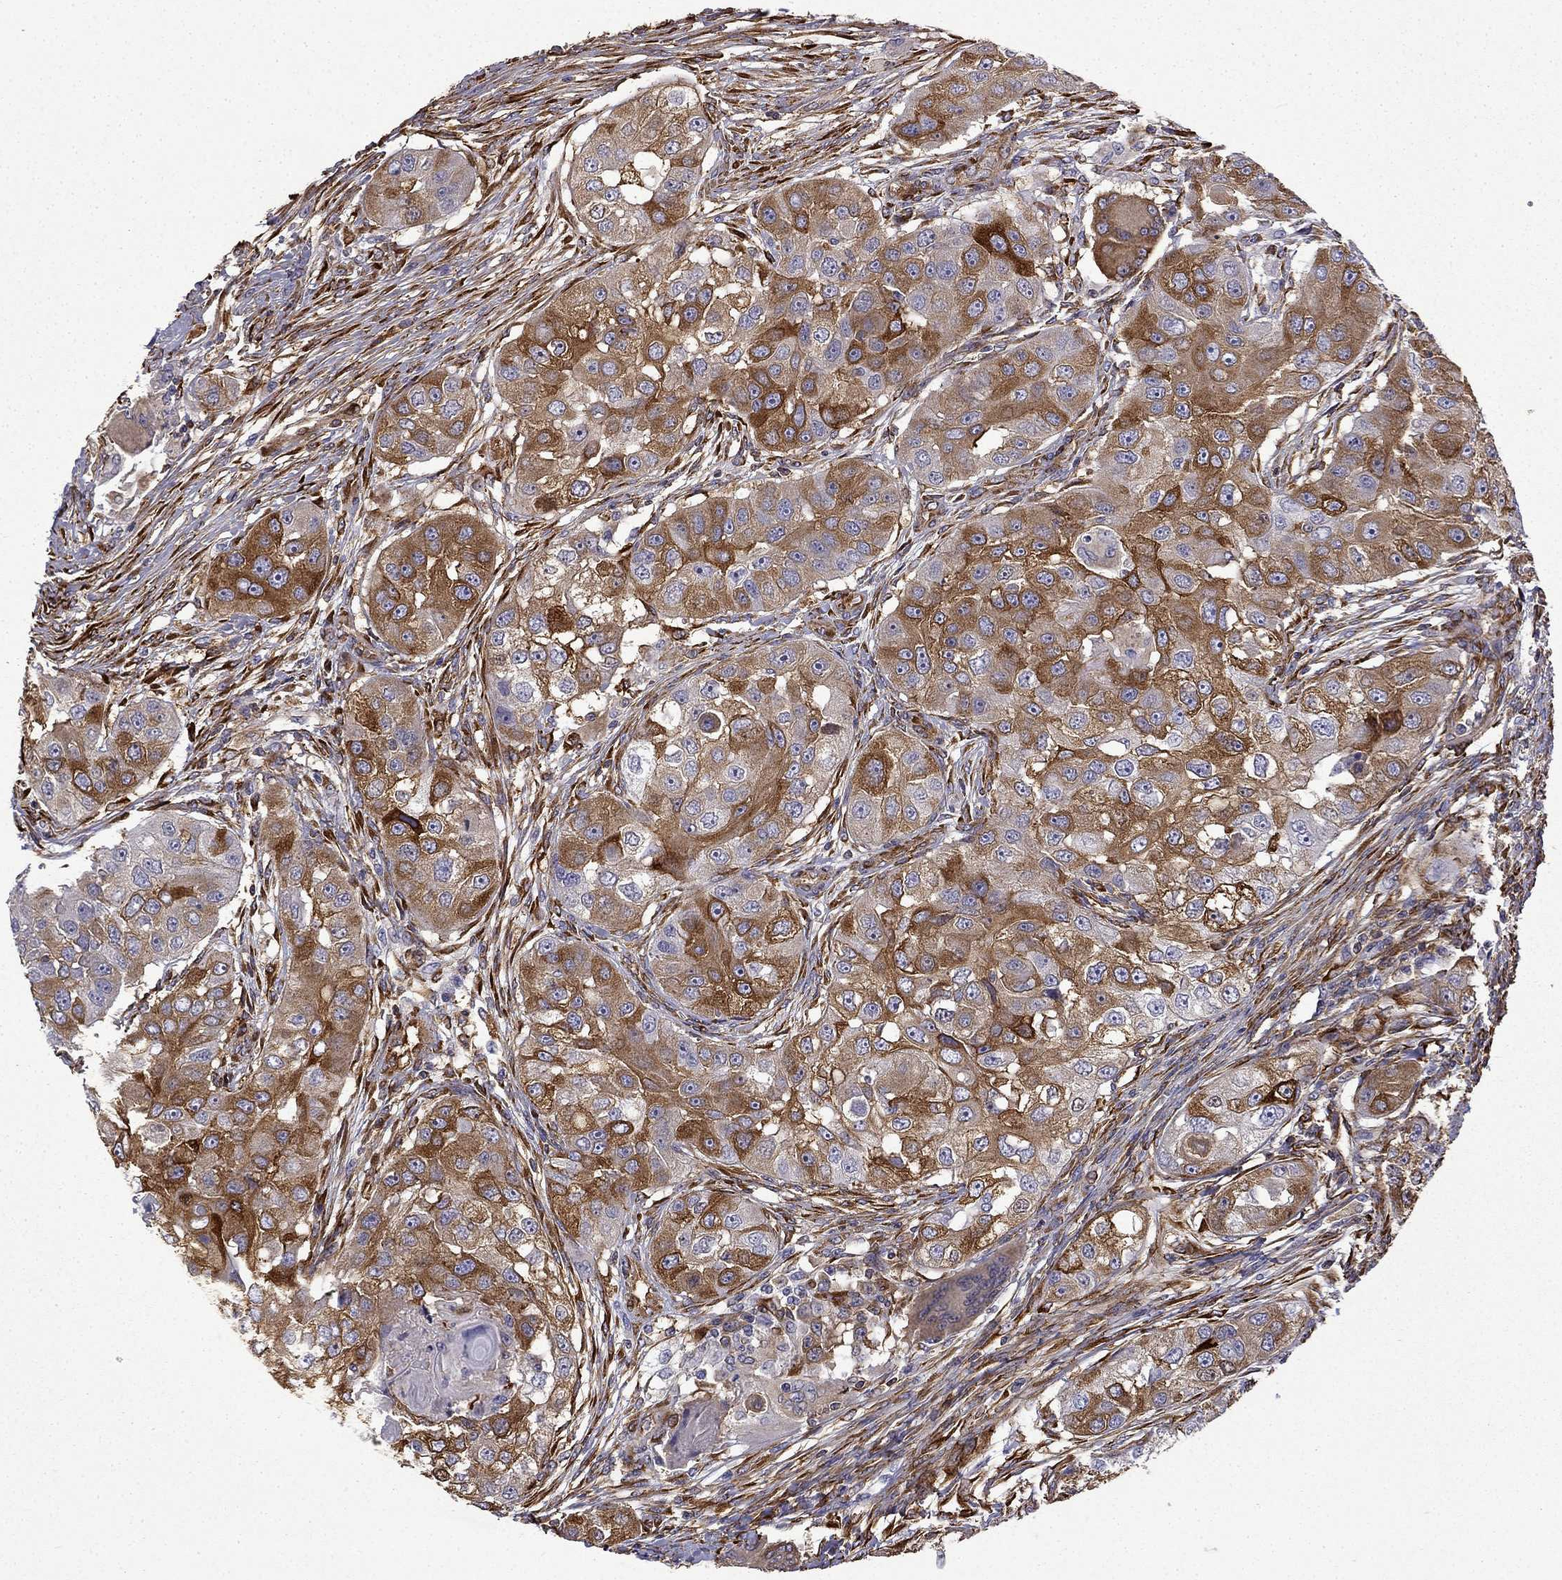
{"staining": {"intensity": "strong", "quantity": ">75%", "location": "cytoplasmic/membranous"}, "tissue": "head and neck cancer", "cell_type": "Tumor cells", "image_type": "cancer", "snomed": [{"axis": "morphology", "description": "Squamous cell carcinoma, NOS"}, {"axis": "topography", "description": "Head-Neck"}], "caption": "Immunohistochemistry photomicrograph of neoplastic tissue: squamous cell carcinoma (head and neck) stained using immunohistochemistry reveals high levels of strong protein expression localized specifically in the cytoplasmic/membranous of tumor cells, appearing as a cytoplasmic/membranous brown color.", "gene": "MAP4", "patient": {"sex": "male", "age": 51}}